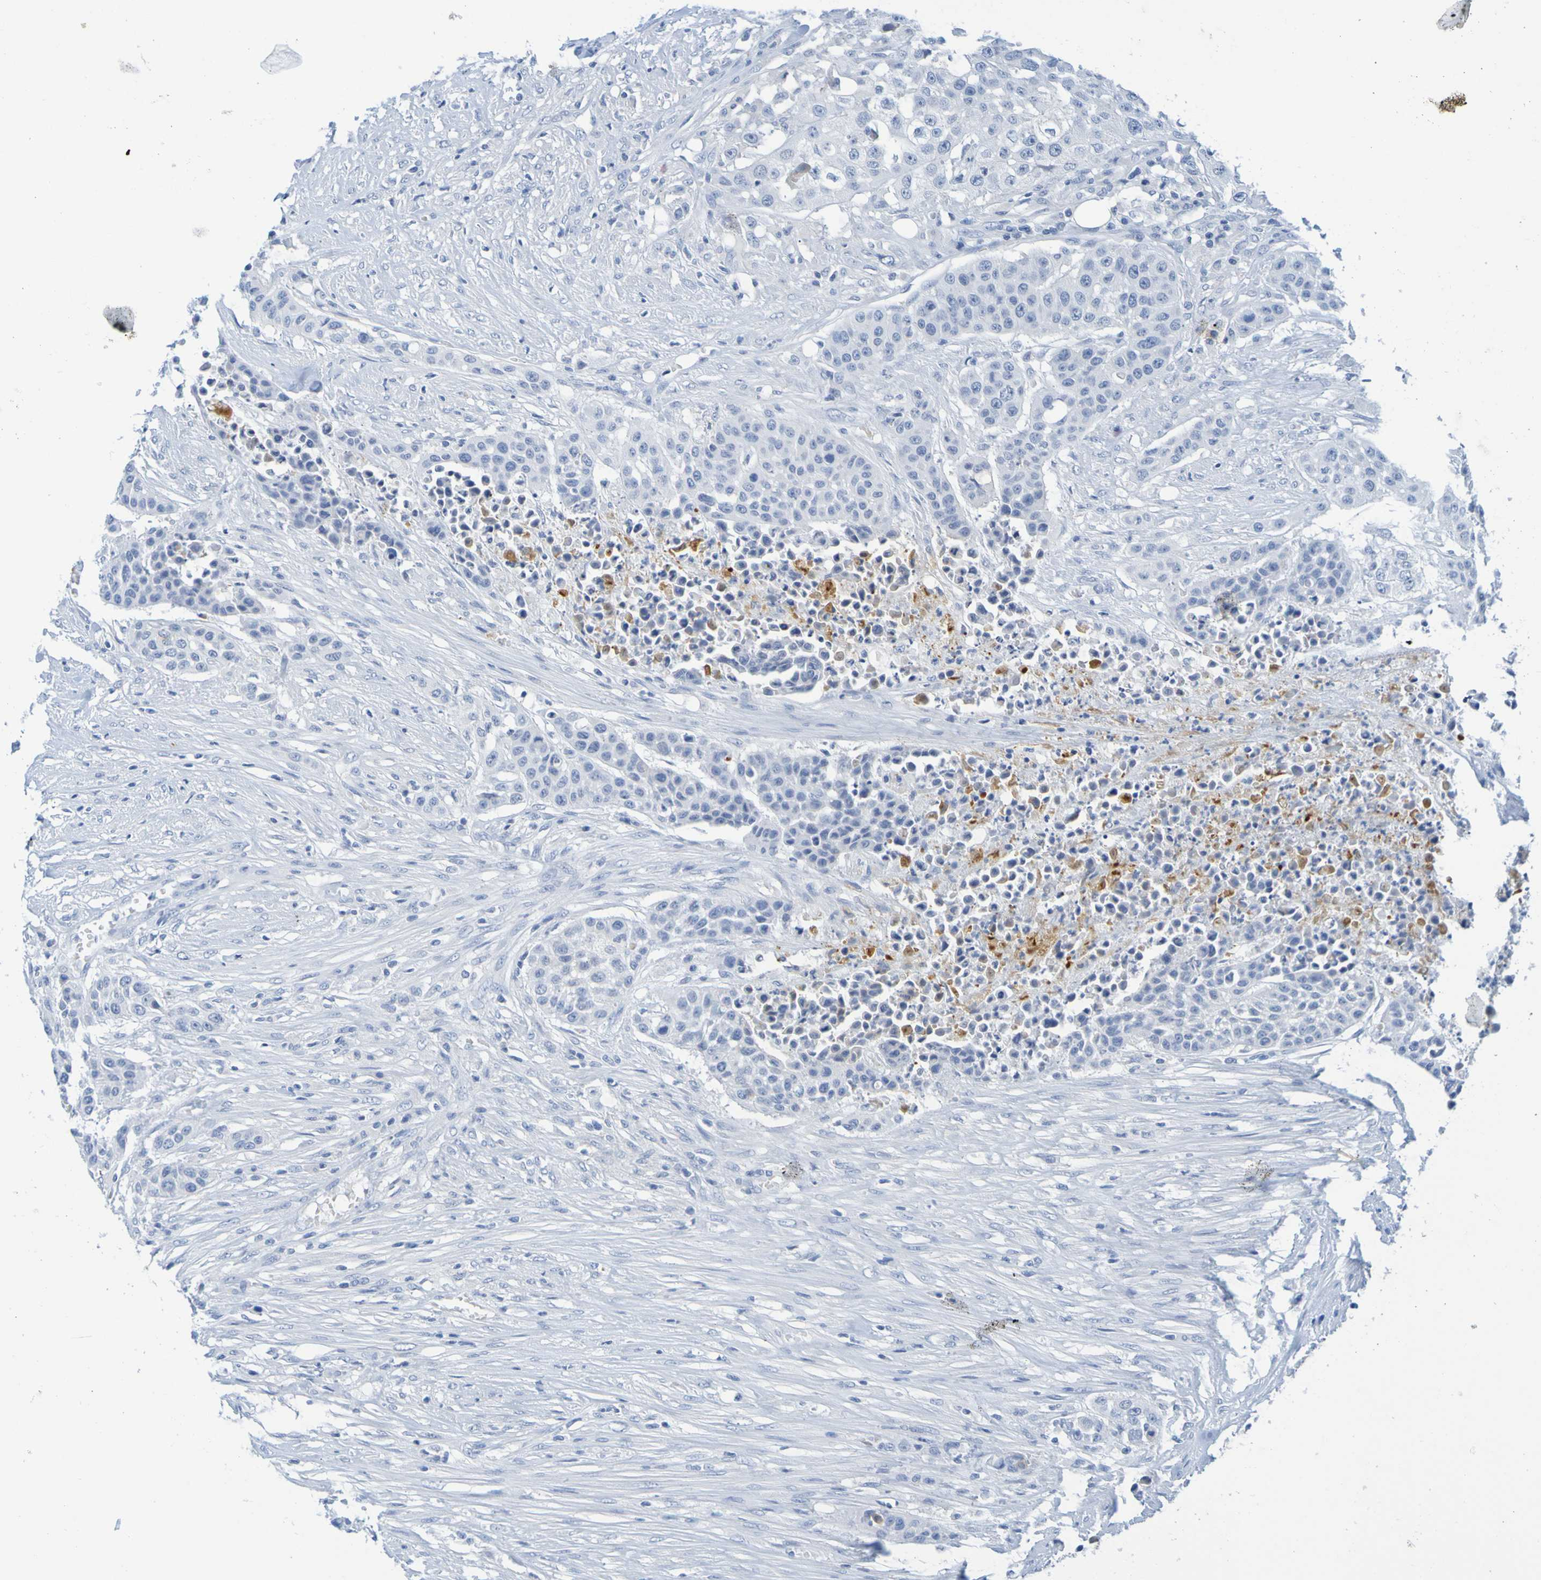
{"staining": {"intensity": "negative", "quantity": "none", "location": "none"}, "tissue": "urothelial cancer", "cell_type": "Tumor cells", "image_type": "cancer", "snomed": [{"axis": "morphology", "description": "Urothelial carcinoma, High grade"}, {"axis": "topography", "description": "Urinary bladder"}], "caption": "The immunohistochemistry histopathology image has no significant staining in tumor cells of high-grade urothelial carcinoma tissue. The staining was performed using DAB to visualize the protein expression in brown, while the nuclei were stained in blue with hematoxylin (Magnification: 20x).", "gene": "IL10", "patient": {"sex": "male", "age": 74}}